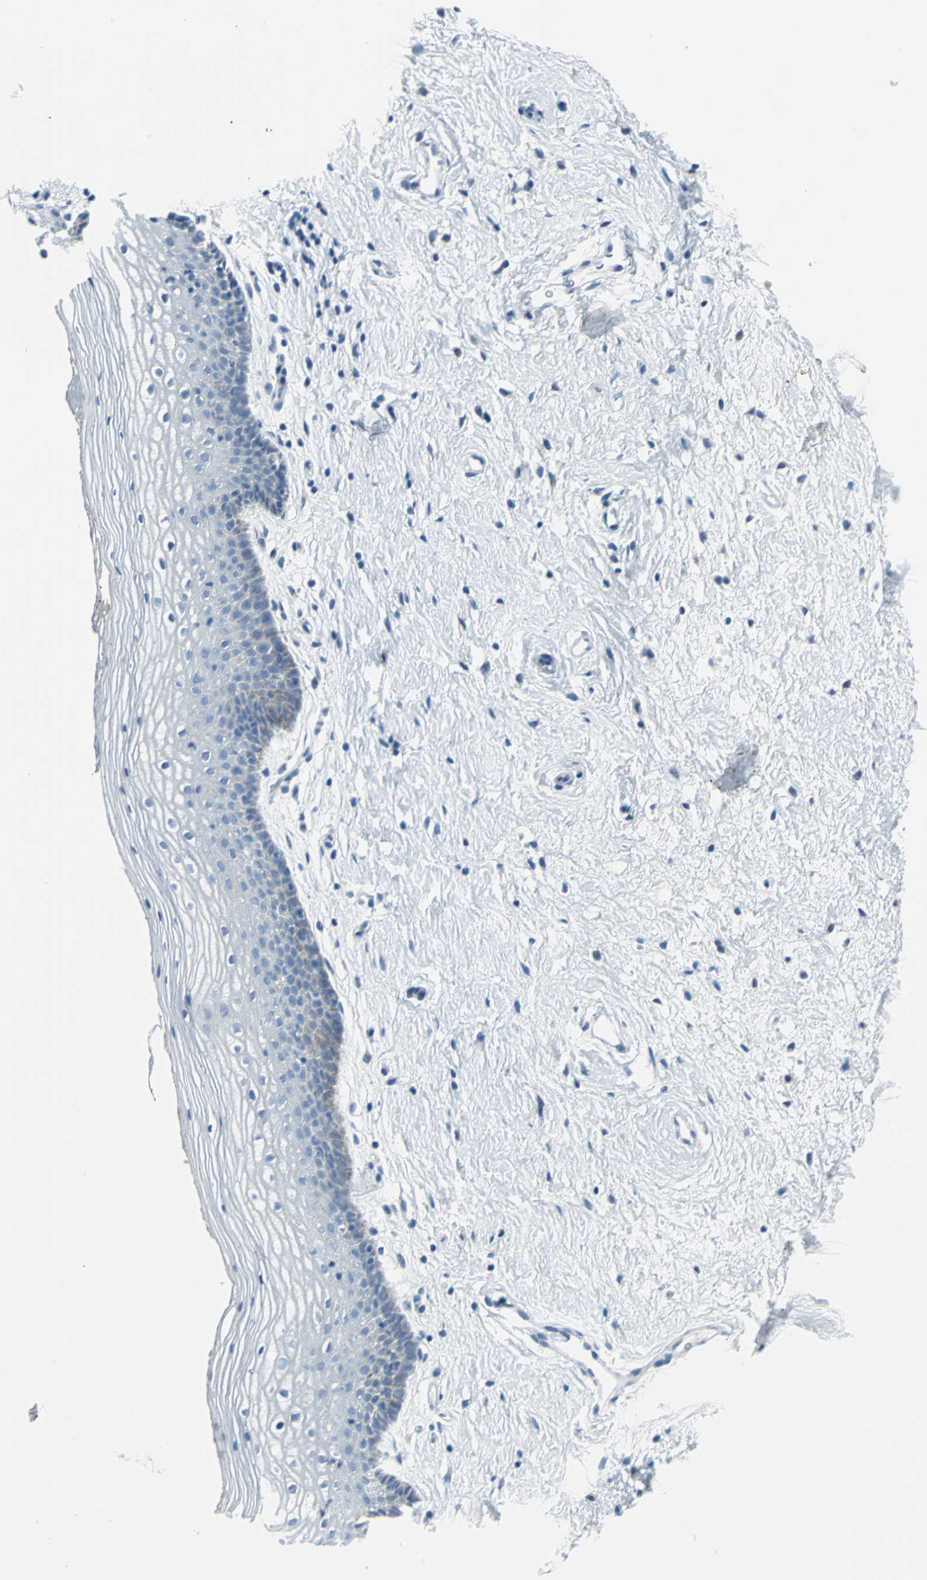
{"staining": {"intensity": "negative", "quantity": "none", "location": "none"}, "tissue": "vagina", "cell_type": "Squamous epithelial cells", "image_type": "normal", "snomed": [{"axis": "morphology", "description": "Normal tissue, NOS"}, {"axis": "topography", "description": "Vagina"}], "caption": "Squamous epithelial cells are negative for protein expression in normal human vagina.", "gene": "DNAI2", "patient": {"sex": "female", "age": 46}}